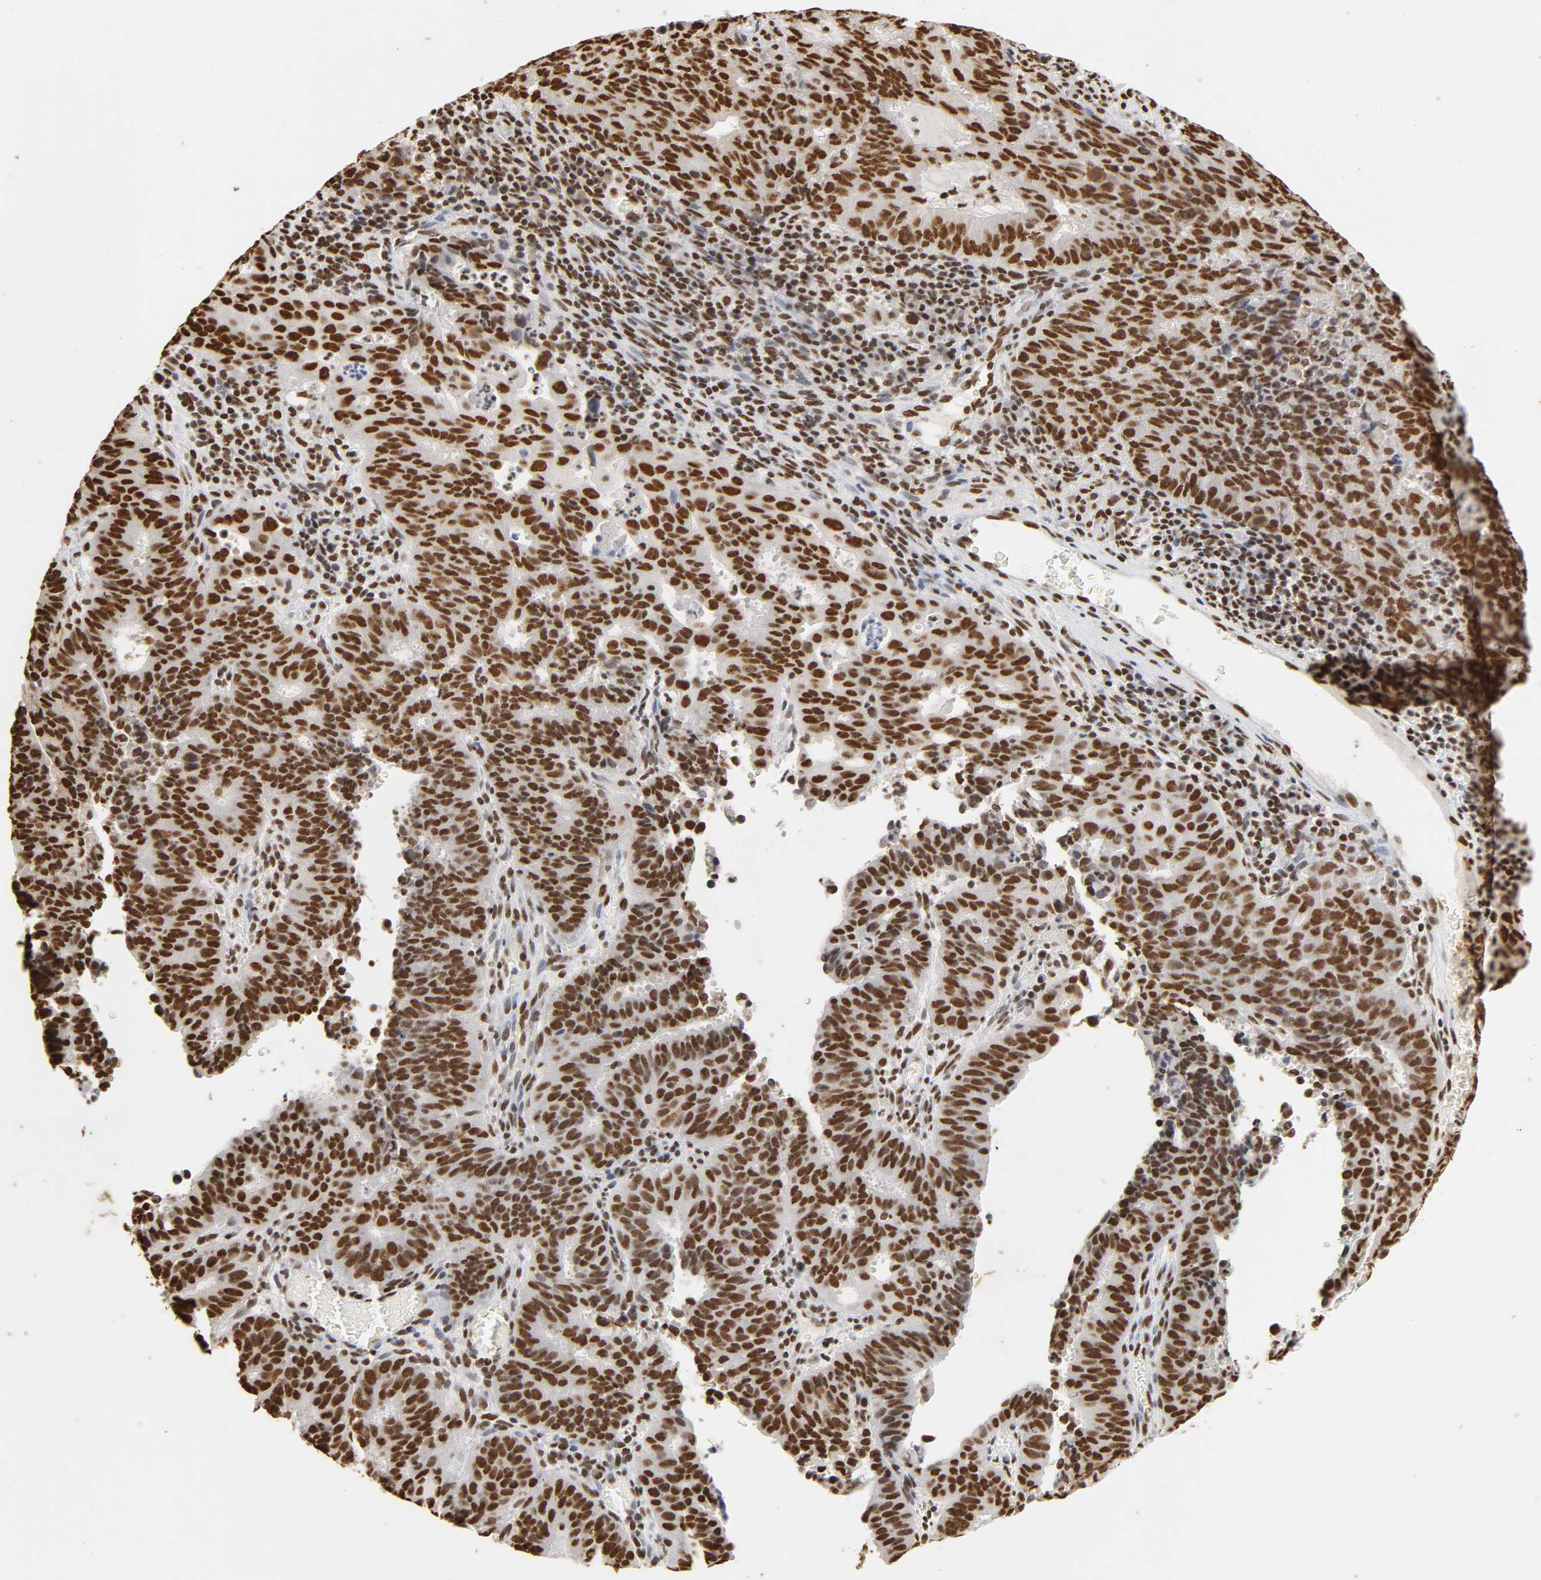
{"staining": {"intensity": "strong", "quantity": ">75%", "location": "nuclear"}, "tissue": "cervical cancer", "cell_type": "Tumor cells", "image_type": "cancer", "snomed": [{"axis": "morphology", "description": "Adenocarcinoma, NOS"}, {"axis": "topography", "description": "Cervix"}], "caption": "A brown stain shows strong nuclear positivity of a protein in cervical adenocarcinoma tumor cells. (Brightfield microscopy of DAB IHC at high magnification).", "gene": "HNRNPC", "patient": {"sex": "female", "age": 44}}